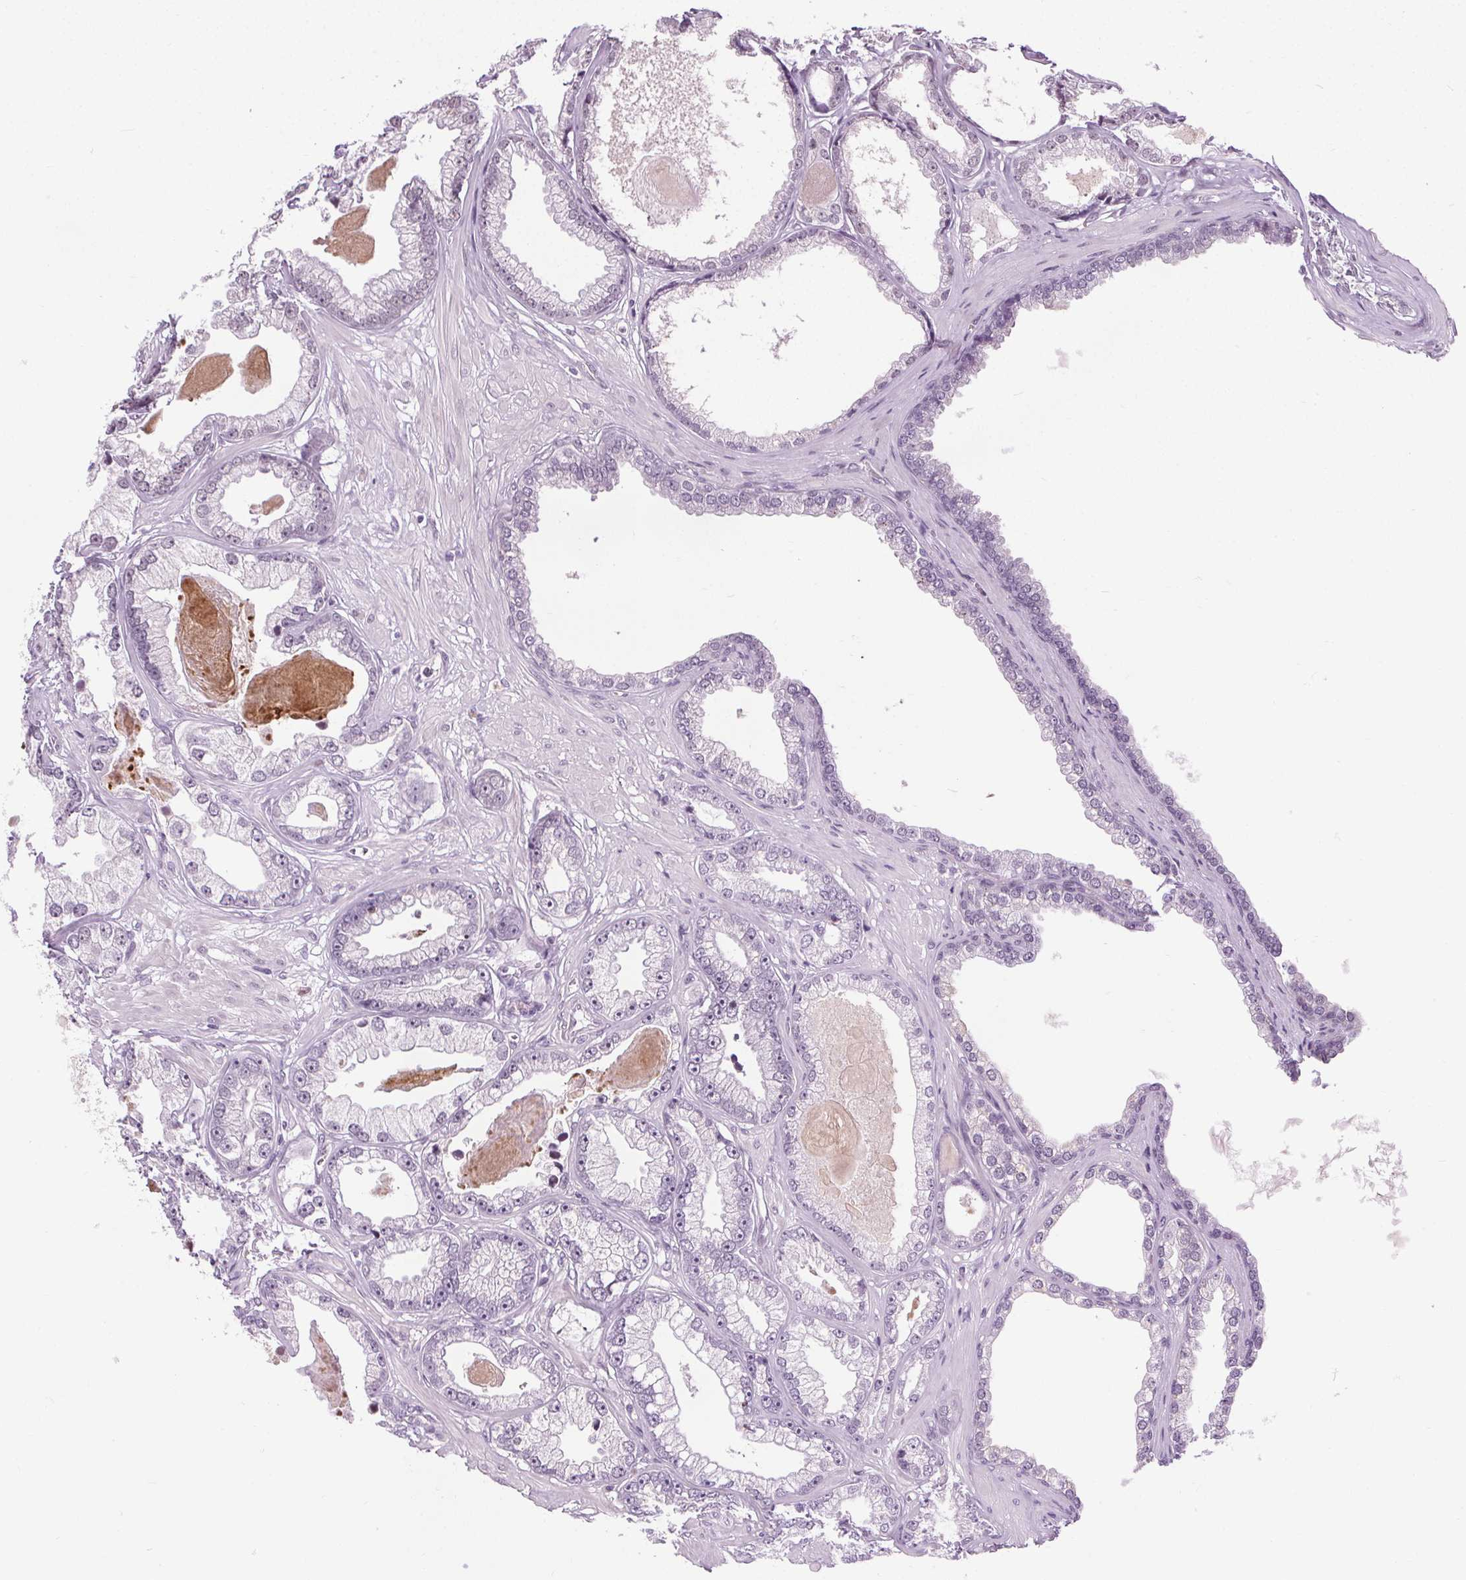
{"staining": {"intensity": "negative", "quantity": "none", "location": "none"}, "tissue": "prostate cancer", "cell_type": "Tumor cells", "image_type": "cancer", "snomed": [{"axis": "morphology", "description": "Adenocarcinoma, Low grade"}, {"axis": "topography", "description": "Prostate"}], "caption": "A high-resolution micrograph shows immunohistochemistry staining of prostate low-grade adenocarcinoma, which displays no significant positivity in tumor cells.", "gene": "CEBPA", "patient": {"sex": "male", "age": 64}}